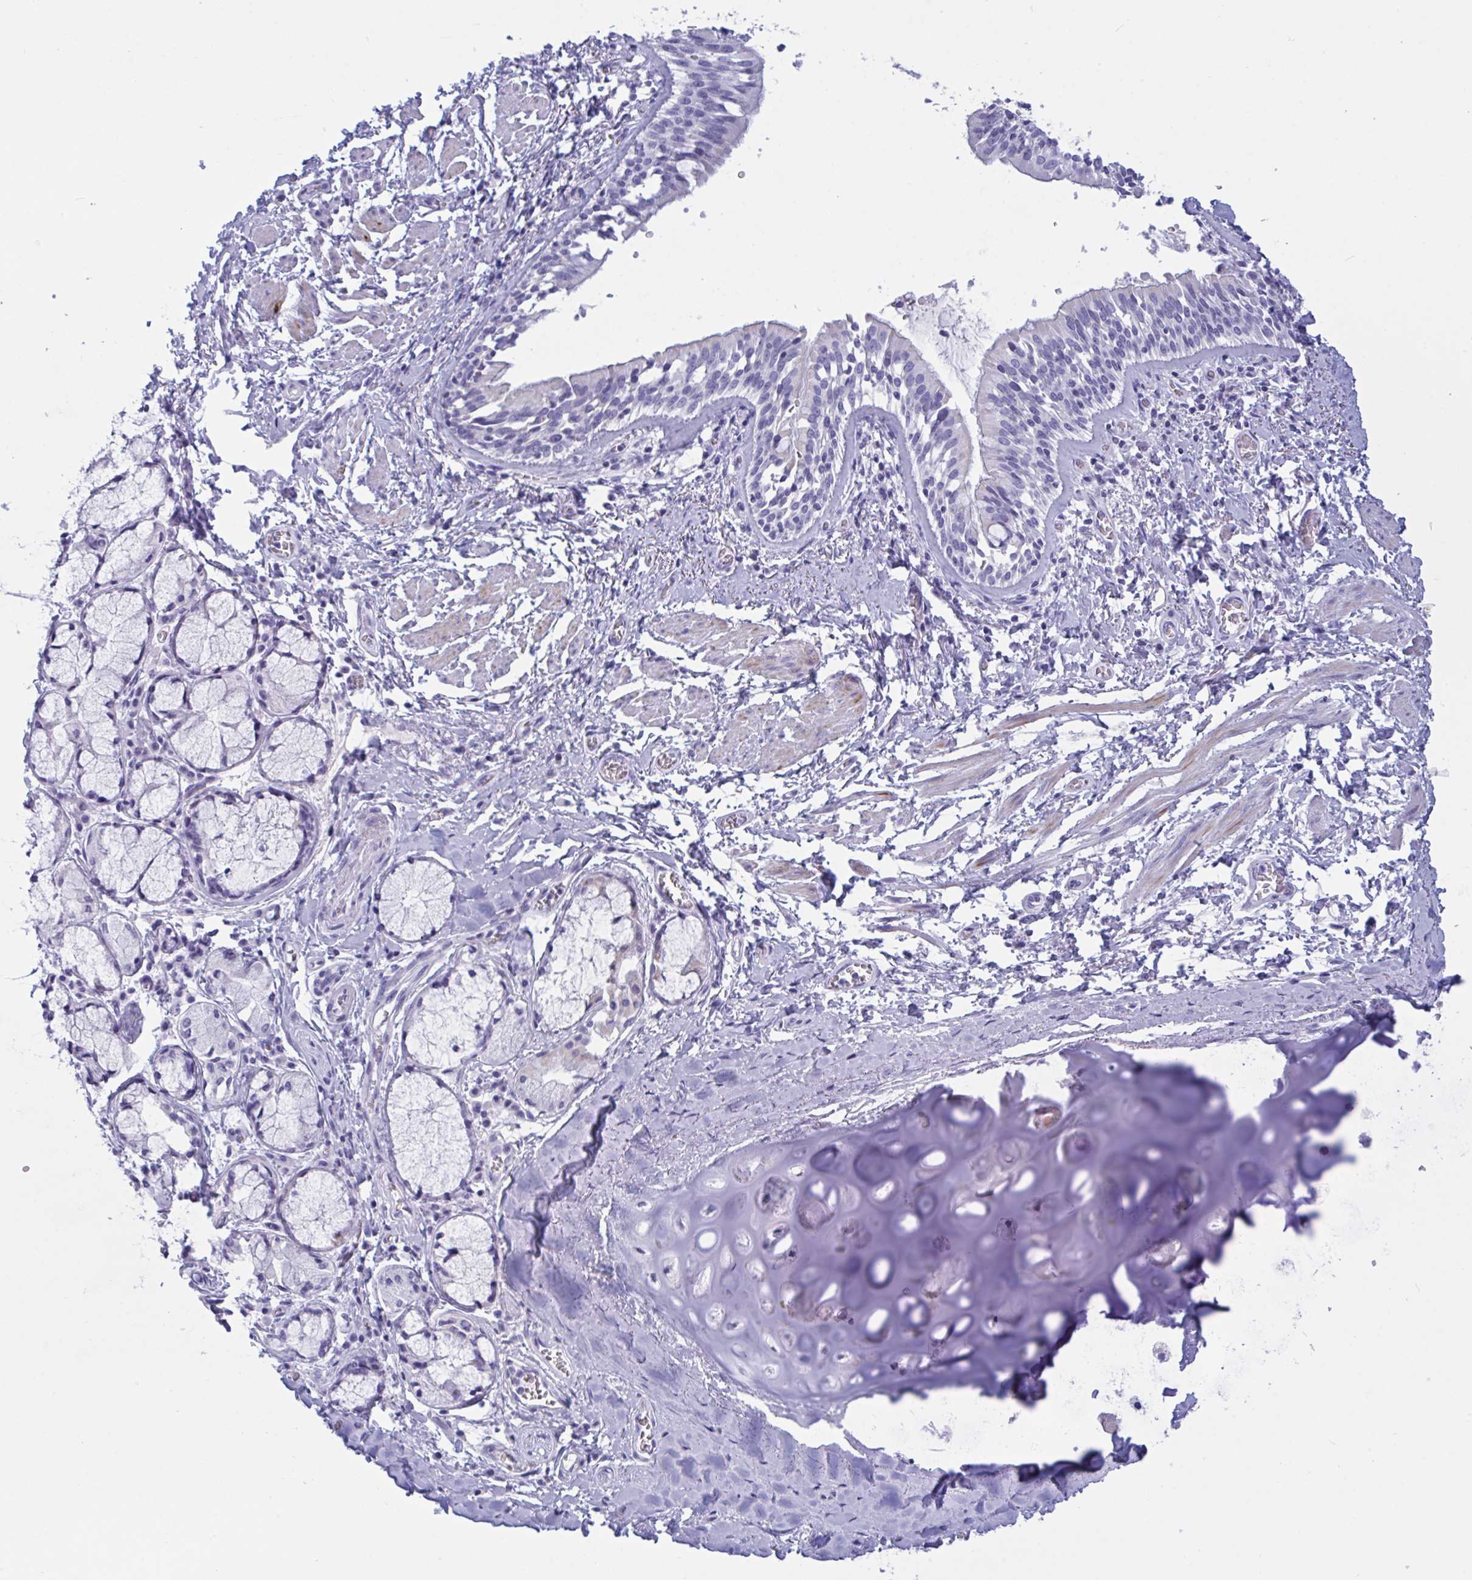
{"staining": {"intensity": "negative", "quantity": "none", "location": "none"}, "tissue": "adipose tissue", "cell_type": "Adipocytes", "image_type": "normal", "snomed": [{"axis": "morphology", "description": "Normal tissue, NOS"}, {"axis": "morphology", "description": "Degeneration, NOS"}, {"axis": "topography", "description": "Cartilage tissue"}, {"axis": "topography", "description": "Lung"}], "caption": "Immunohistochemistry histopathology image of benign adipose tissue: adipose tissue stained with DAB (3,3'-diaminobenzidine) demonstrates no significant protein positivity in adipocytes.", "gene": "OXLD1", "patient": {"sex": "female", "age": 61}}